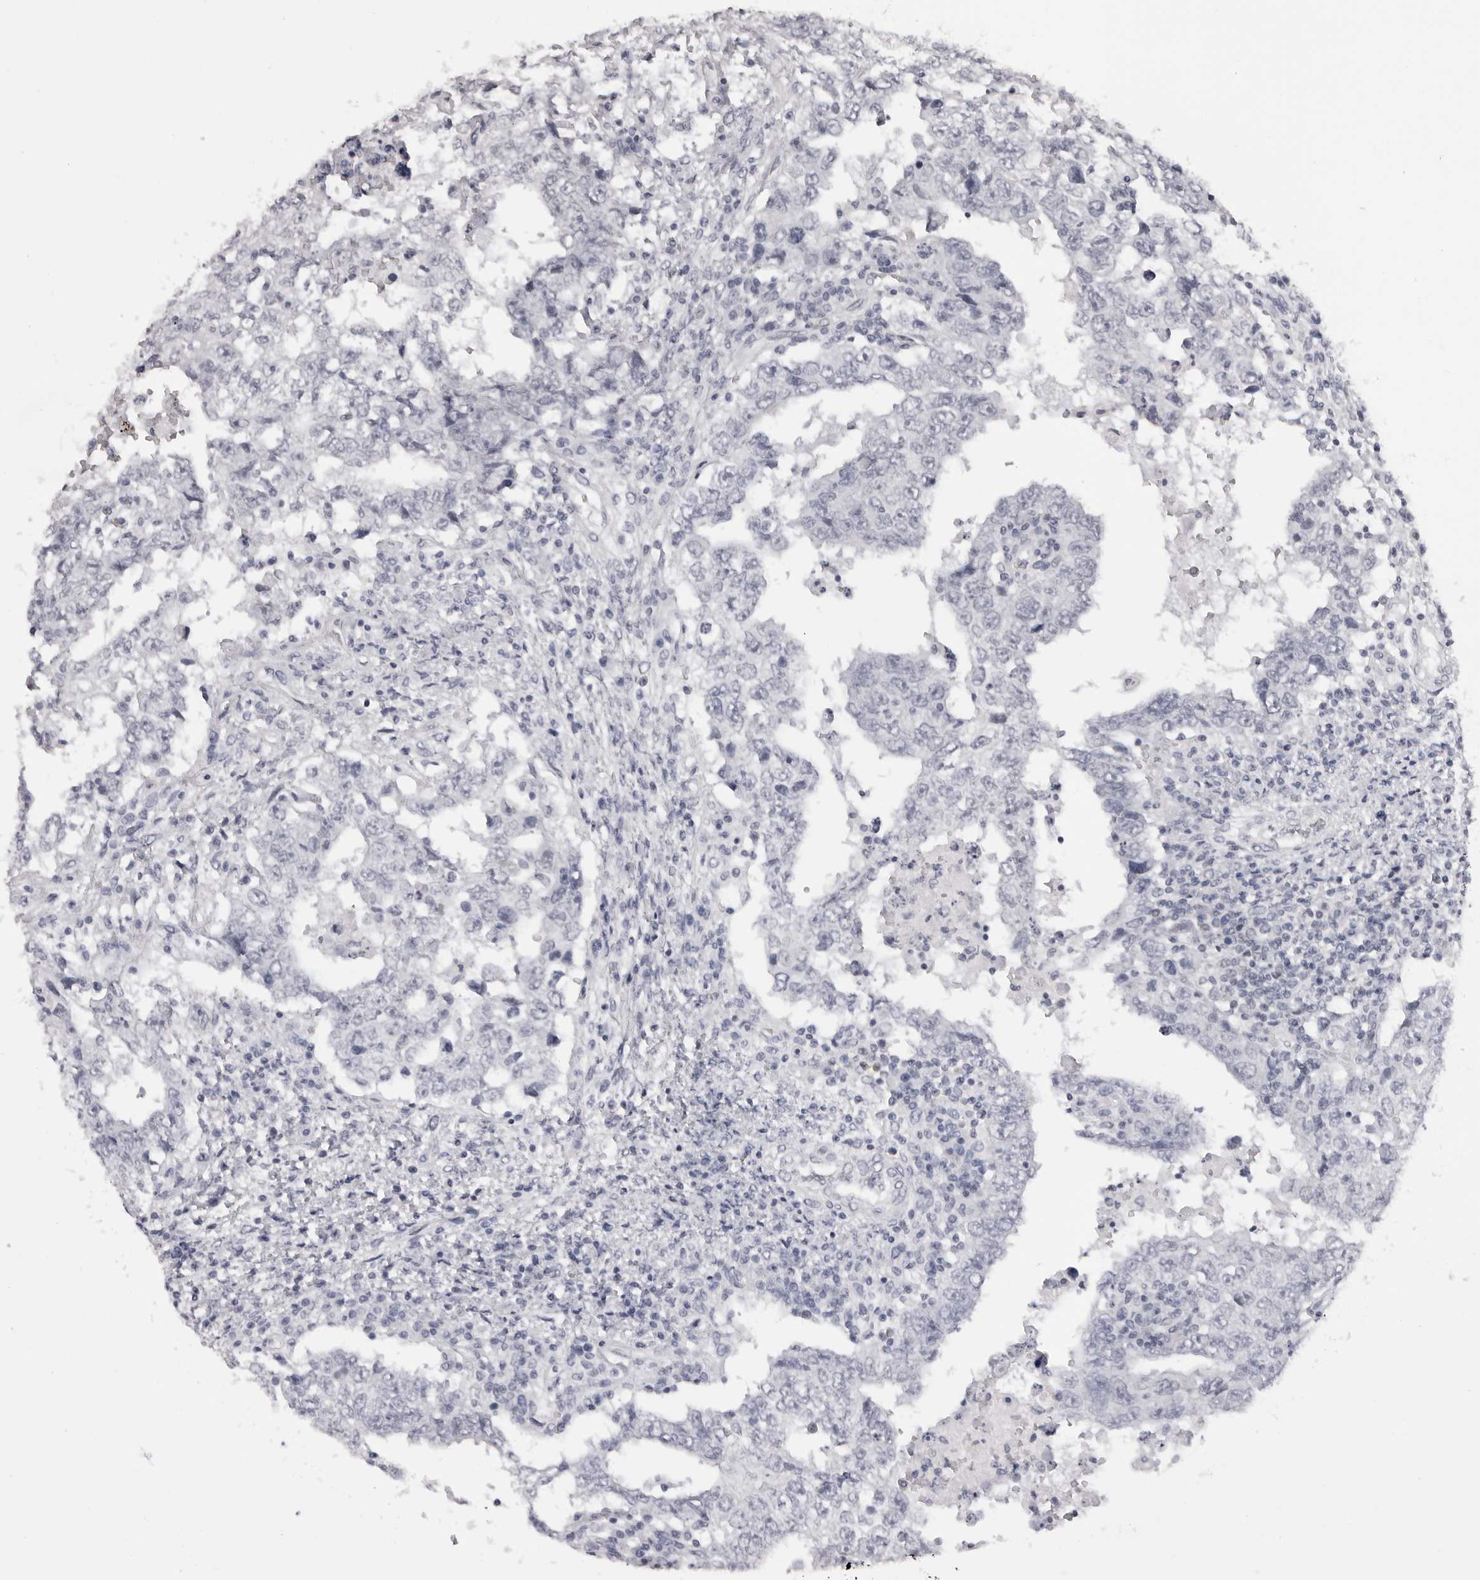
{"staining": {"intensity": "negative", "quantity": "none", "location": "none"}, "tissue": "testis cancer", "cell_type": "Tumor cells", "image_type": "cancer", "snomed": [{"axis": "morphology", "description": "Carcinoma, Embryonal, NOS"}, {"axis": "topography", "description": "Testis"}], "caption": "IHC of testis embryonal carcinoma shows no positivity in tumor cells. (DAB (3,3'-diaminobenzidine) immunohistochemistry visualized using brightfield microscopy, high magnification).", "gene": "MAFK", "patient": {"sex": "male", "age": 26}}